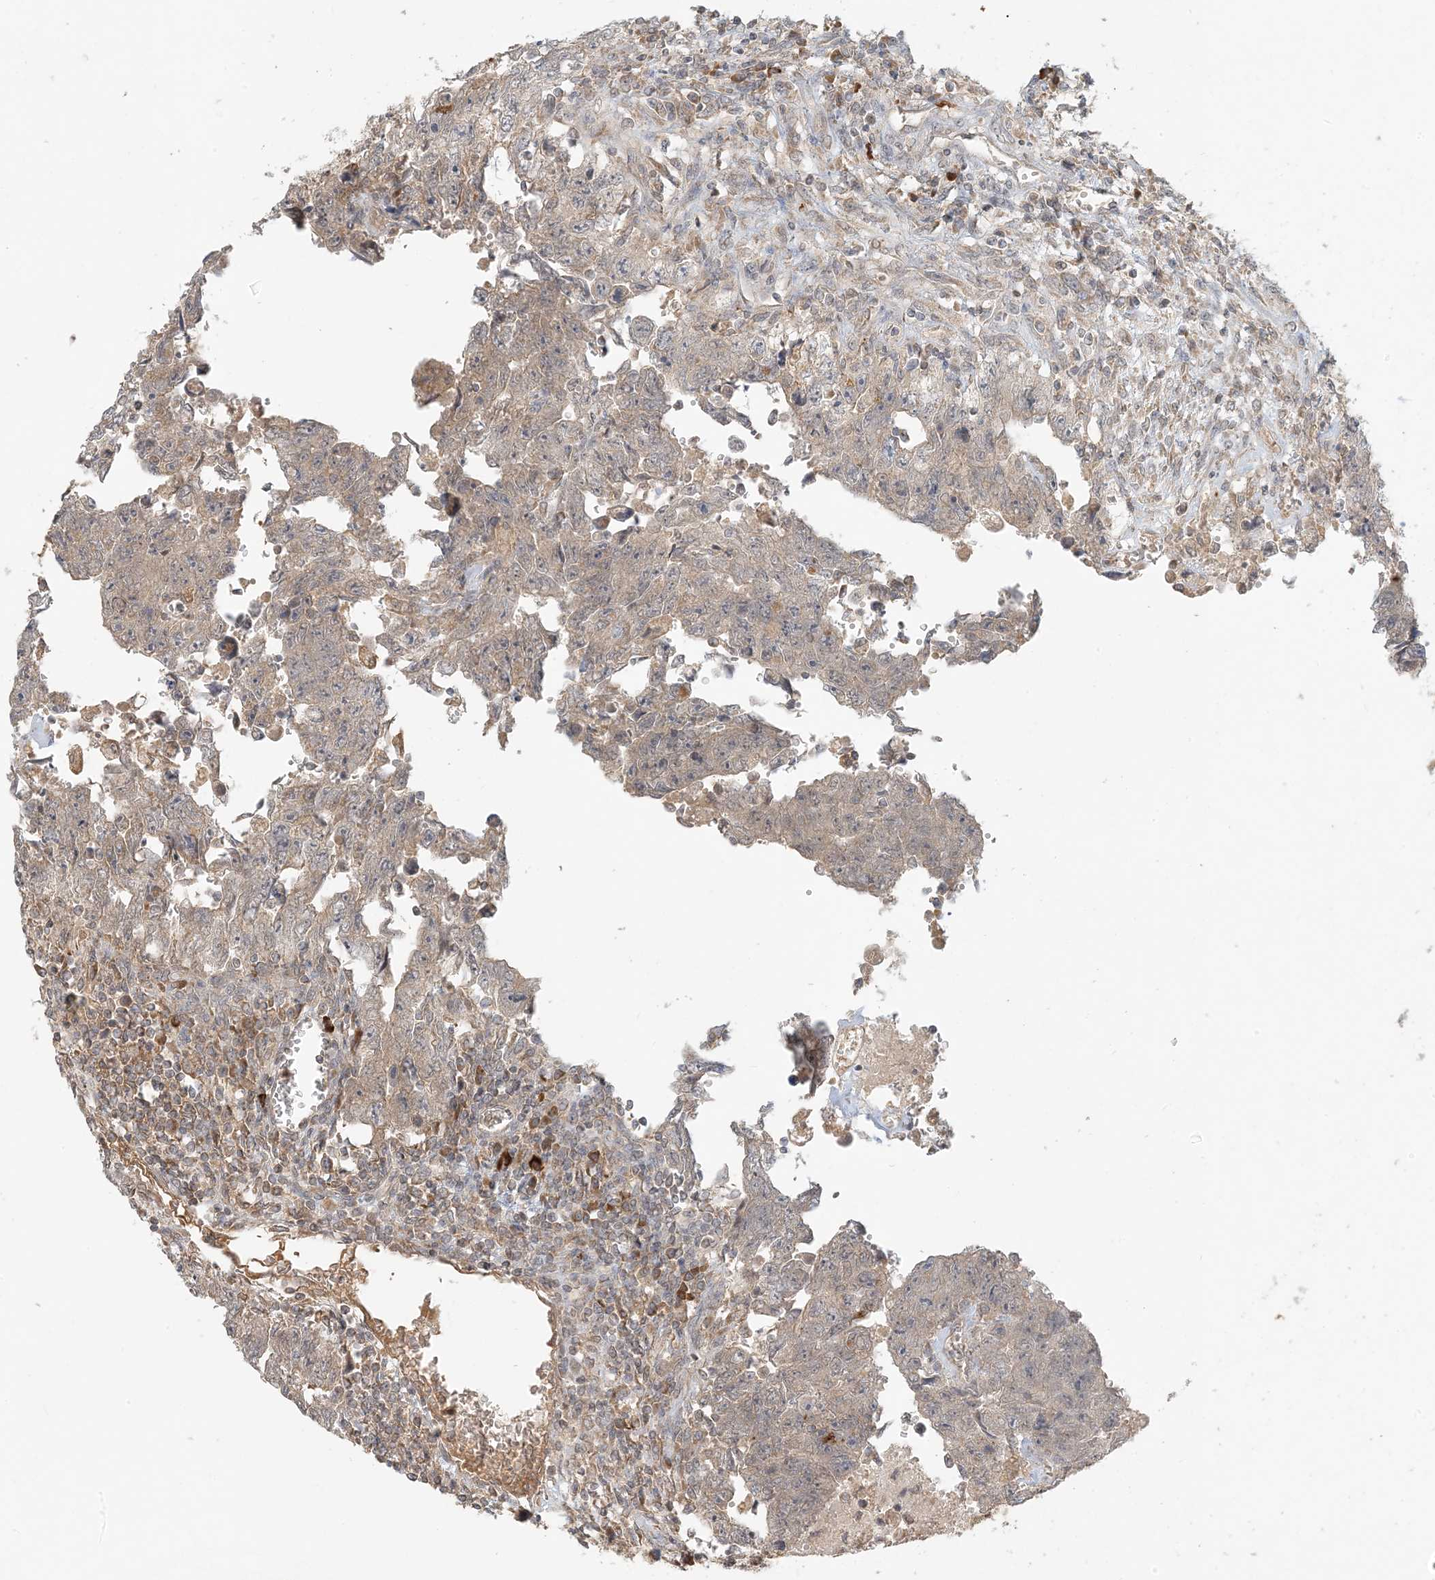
{"staining": {"intensity": "weak", "quantity": ">75%", "location": "cytoplasmic/membranous"}, "tissue": "testis cancer", "cell_type": "Tumor cells", "image_type": "cancer", "snomed": [{"axis": "morphology", "description": "Carcinoma, Embryonal, NOS"}, {"axis": "topography", "description": "Testis"}], "caption": "Immunohistochemical staining of testis embryonal carcinoma demonstrates low levels of weak cytoplasmic/membranous staining in about >75% of tumor cells. Immunohistochemistry (ihc) stains the protein in brown and the nuclei are stained blue.", "gene": "MCOLN1", "patient": {"sex": "male", "age": 28}}